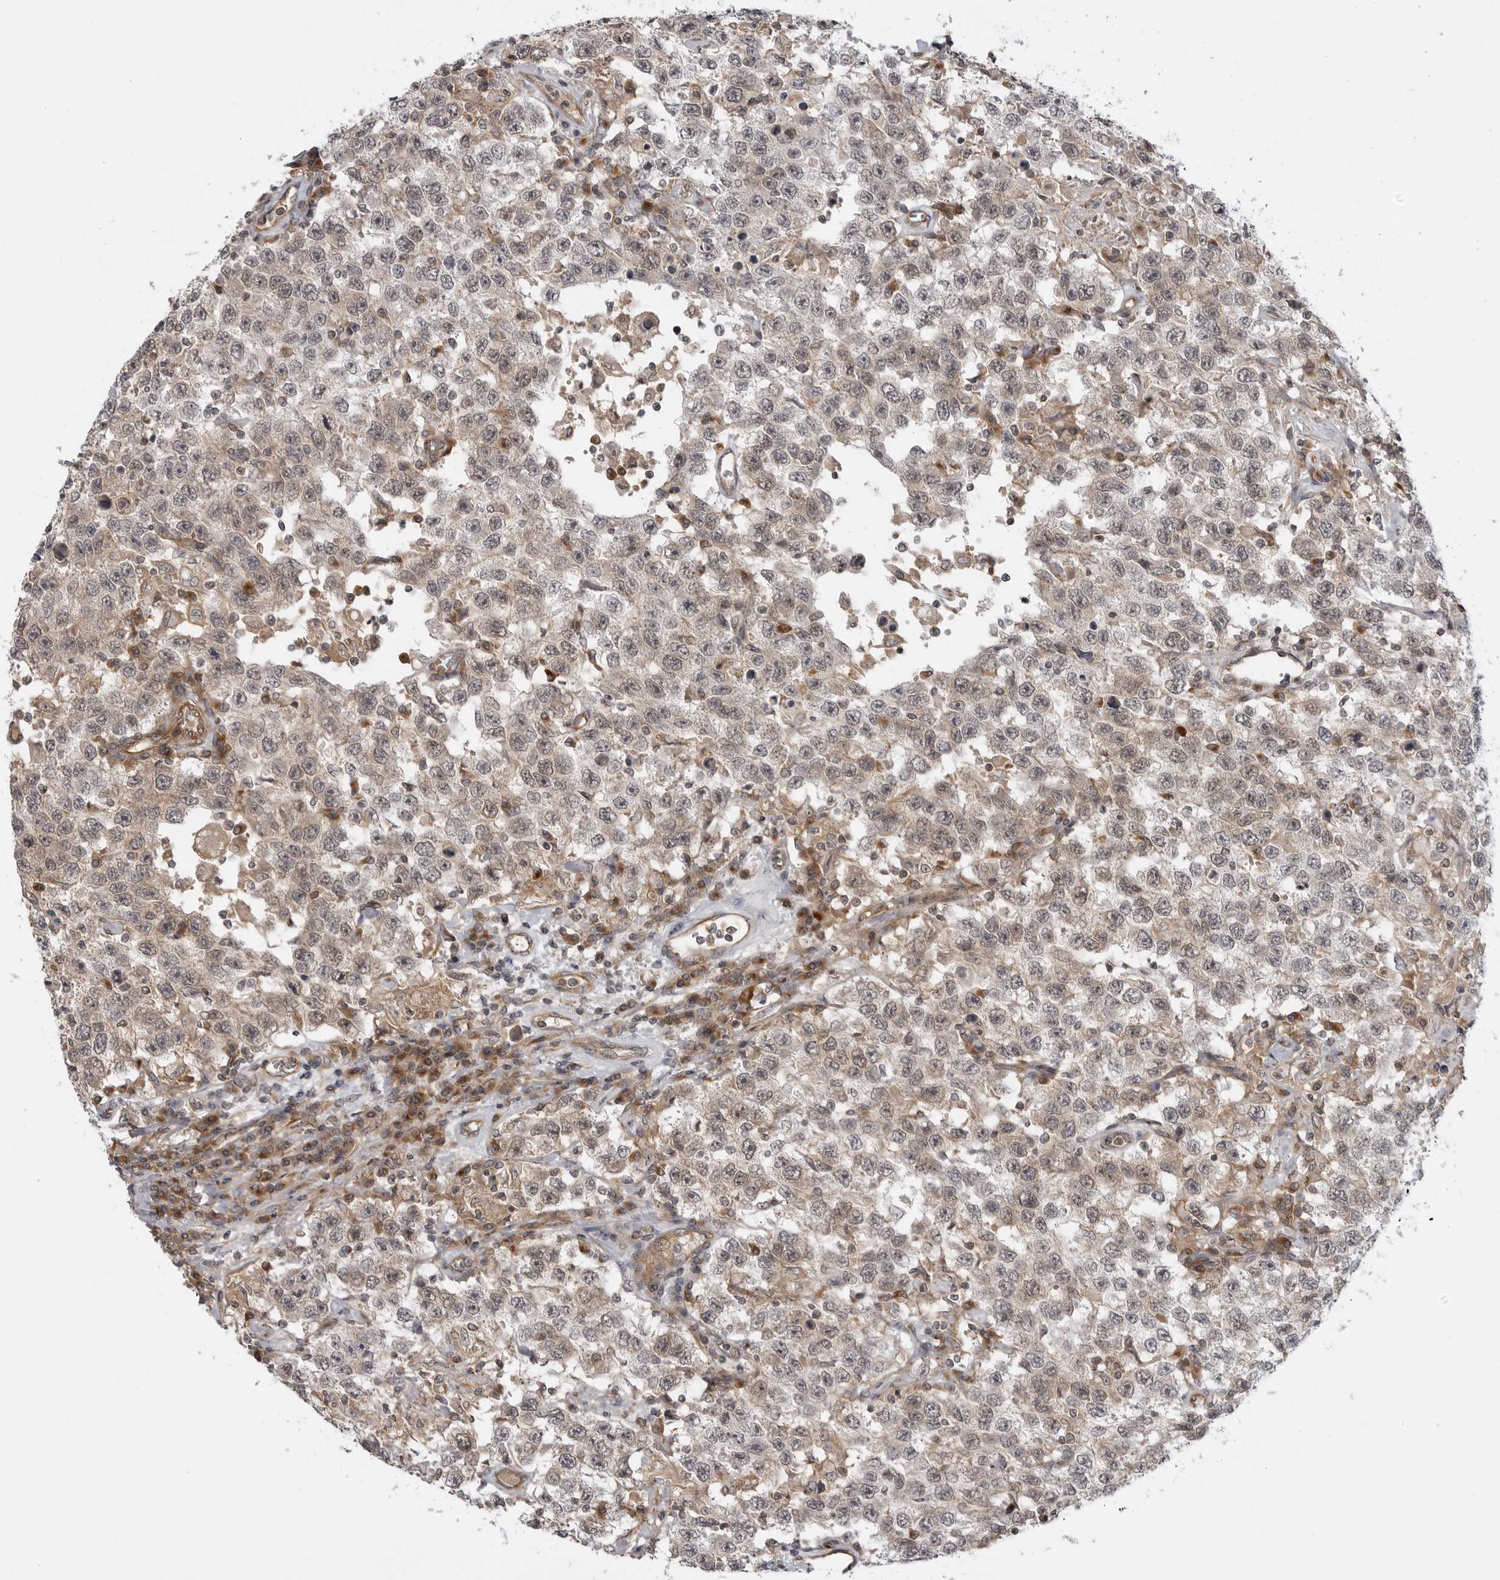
{"staining": {"intensity": "weak", "quantity": "<25%", "location": "cytoplasmic/membranous"}, "tissue": "testis cancer", "cell_type": "Tumor cells", "image_type": "cancer", "snomed": [{"axis": "morphology", "description": "Seminoma, NOS"}, {"axis": "topography", "description": "Testis"}], "caption": "DAB immunohistochemical staining of human testis seminoma displays no significant expression in tumor cells. (Stains: DAB immunohistochemistry (IHC) with hematoxylin counter stain, Microscopy: brightfield microscopy at high magnification).", "gene": "LRRC45", "patient": {"sex": "male", "age": 41}}